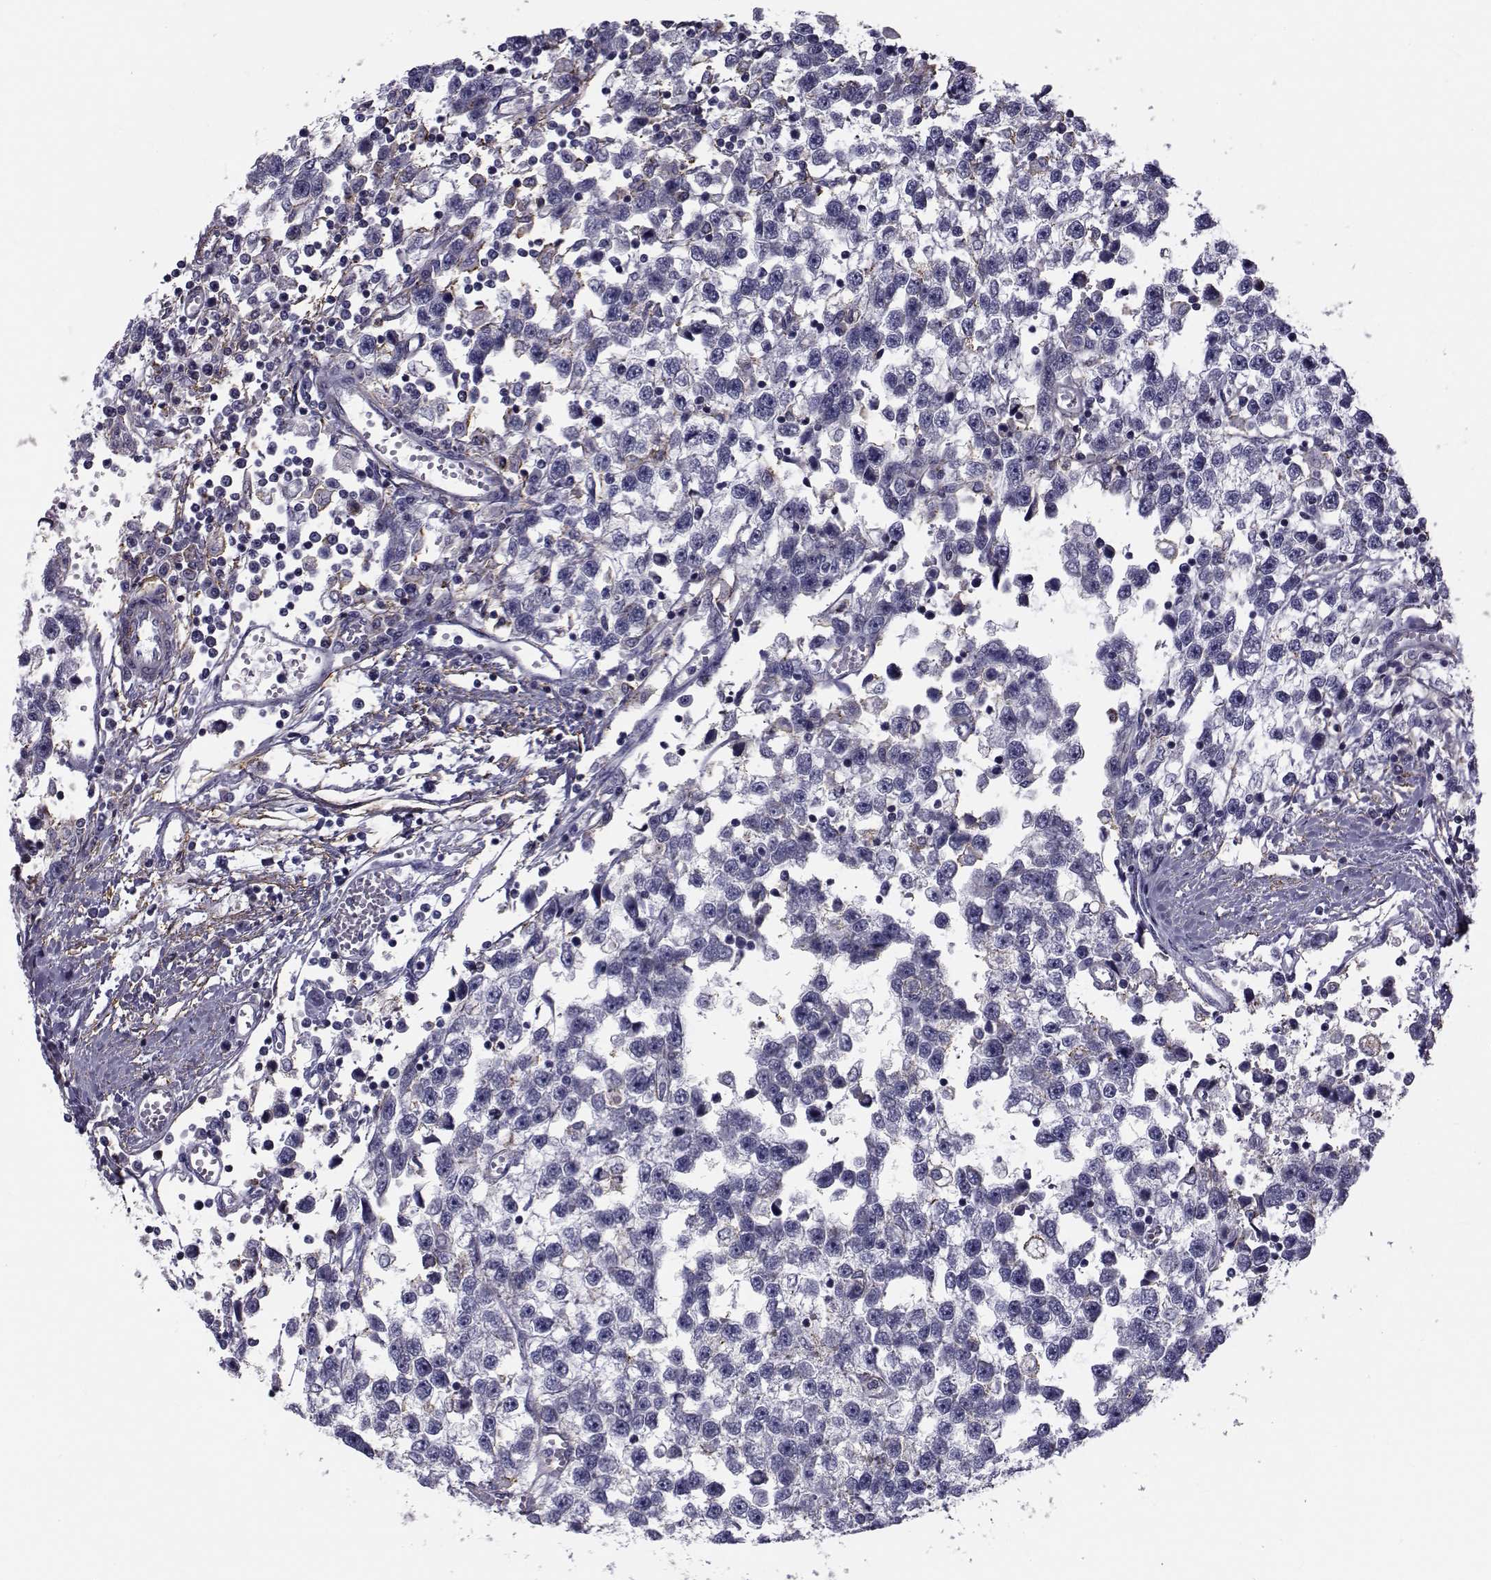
{"staining": {"intensity": "negative", "quantity": "none", "location": "none"}, "tissue": "testis cancer", "cell_type": "Tumor cells", "image_type": "cancer", "snomed": [{"axis": "morphology", "description": "Seminoma, NOS"}, {"axis": "topography", "description": "Testis"}], "caption": "This is an IHC histopathology image of human seminoma (testis). There is no expression in tumor cells.", "gene": "LRRC27", "patient": {"sex": "male", "age": 34}}